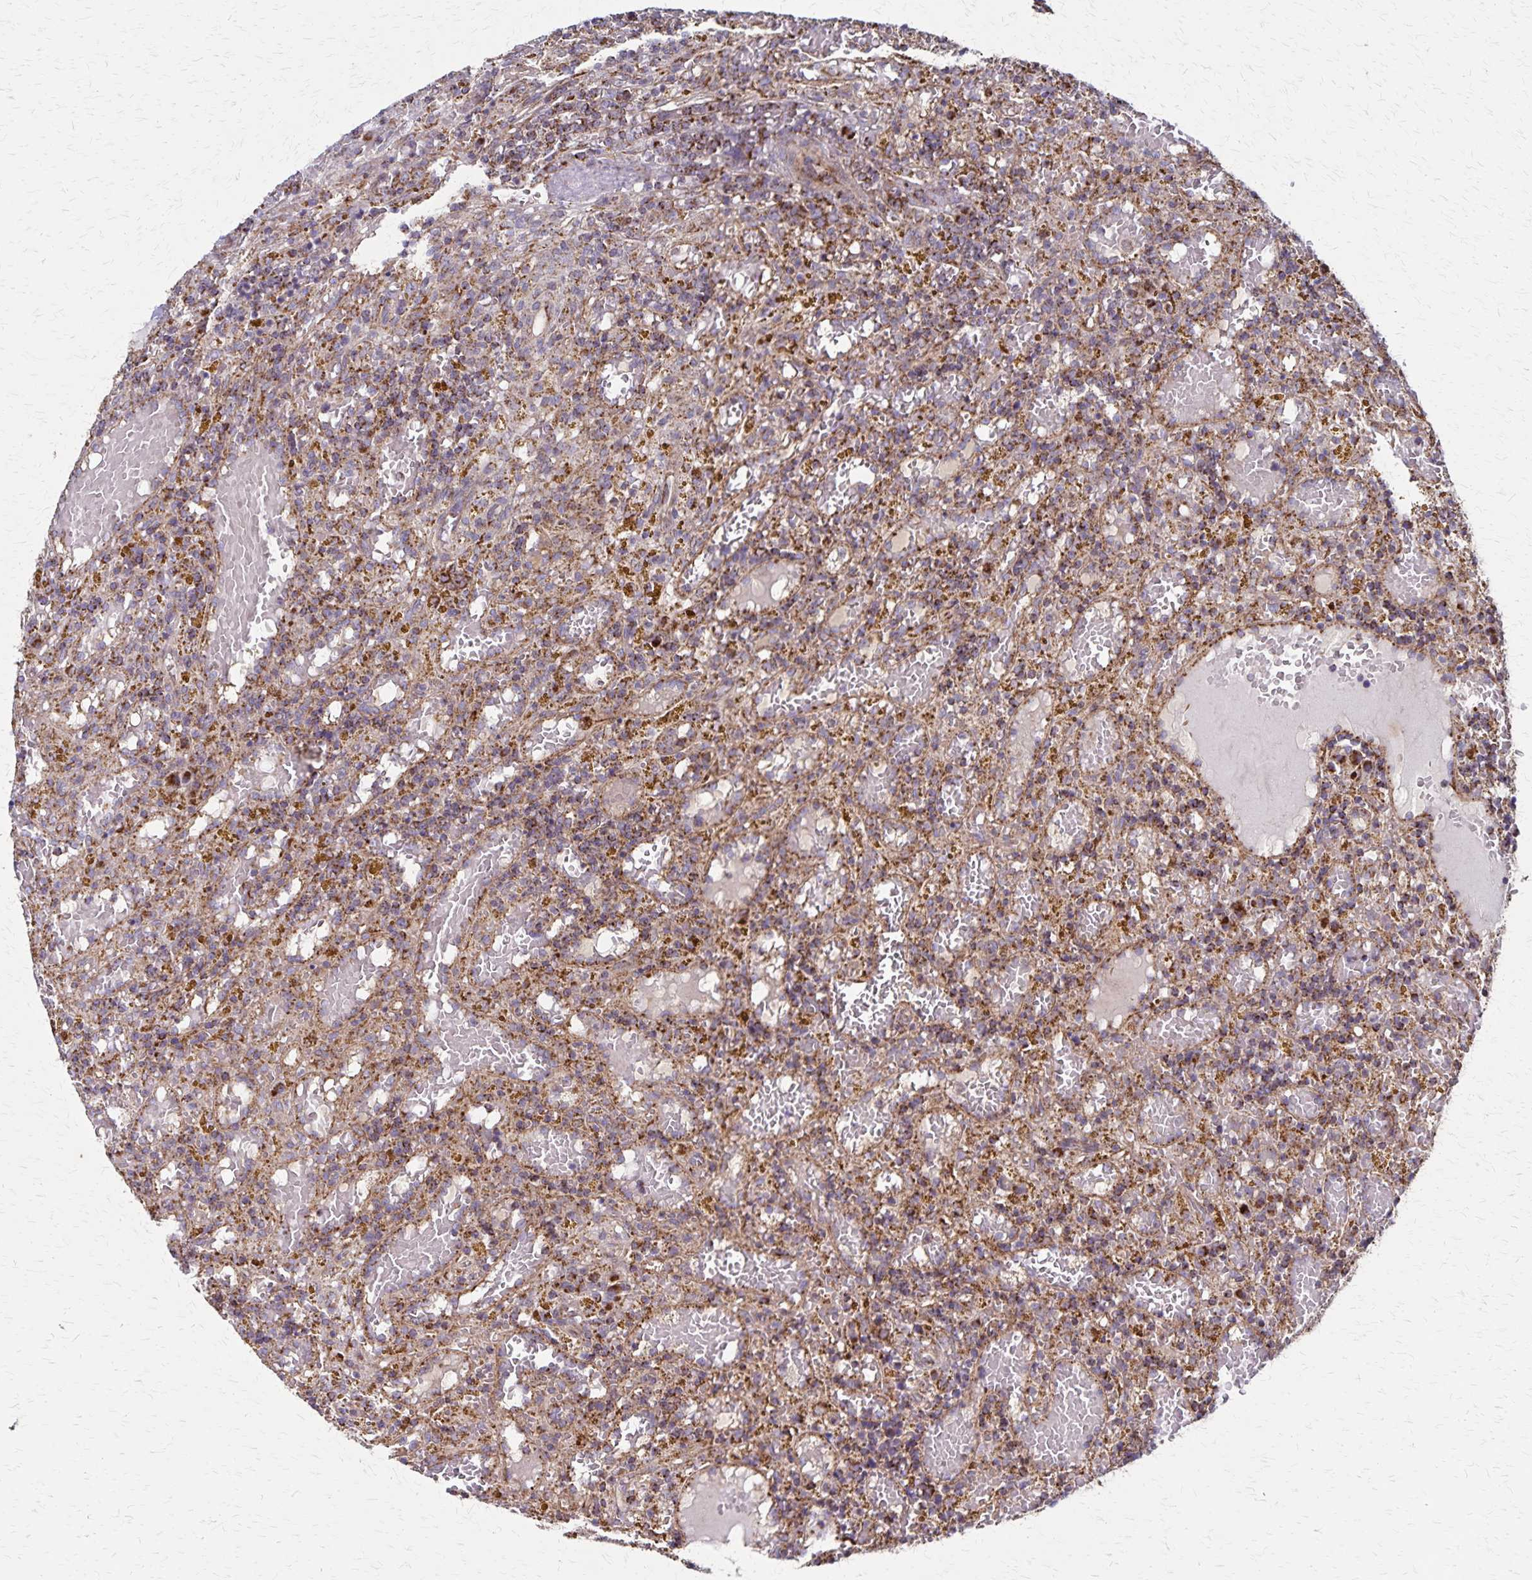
{"staining": {"intensity": "strong", "quantity": "25%-75%", "location": "cytoplasmic/membranous"}, "tissue": "lymphoma", "cell_type": "Tumor cells", "image_type": "cancer", "snomed": [{"axis": "morphology", "description": "Malignant lymphoma, non-Hodgkin's type, Low grade"}, {"axis": "topography", "description": "Spleen"}], "caption": "A high-resolution photomicrograph shows IHC staining of low-grade malignant lymphoma, non-Hodgkin's type, which demonstrates strong cytoplasmic/membranous expression in about 25%-75% of tumor cells.", "gene": "NFS1", "patient": {"sex": "female", "age": 65}}